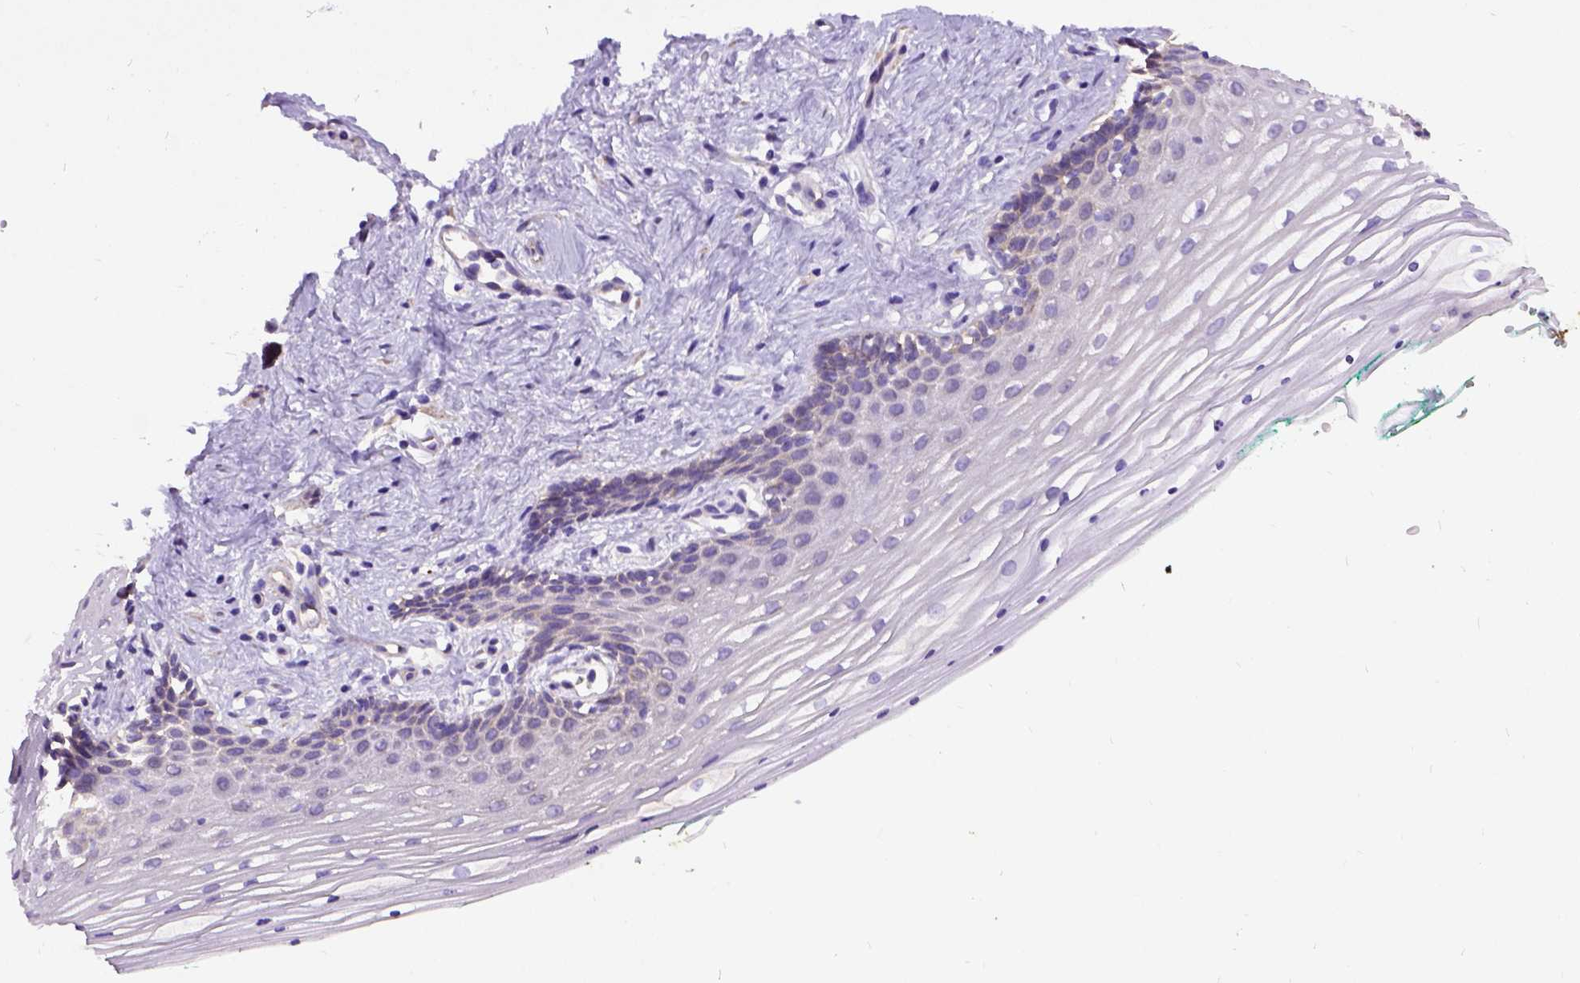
{"staining": {"intensity": "negative", "quantity": "none", "location": "none"}, "tissue": "vagina", "cell_type": "Squamous epithelial cells", "image_type": "normal", "snomed": [{"axis": "morphology", "description": "Normal tissue, NOS"}, {"axis": "topography", "description": "Vagina"}], "caption": "Immunohistochemistry (IHC) image of benign vagina: vagina stained with DAB (3,3'-diaminobenzidine) reveals no significant protein staining in squamous epithelial cells. (Stains: DAB (3,3'-diaminobenzidine) IHC with hematoxylin counter stain, Microscopy: brightfield microscopy at high magnification).", "gene": "CFAP54", "patient": {"sex": "female", "age": 42}}